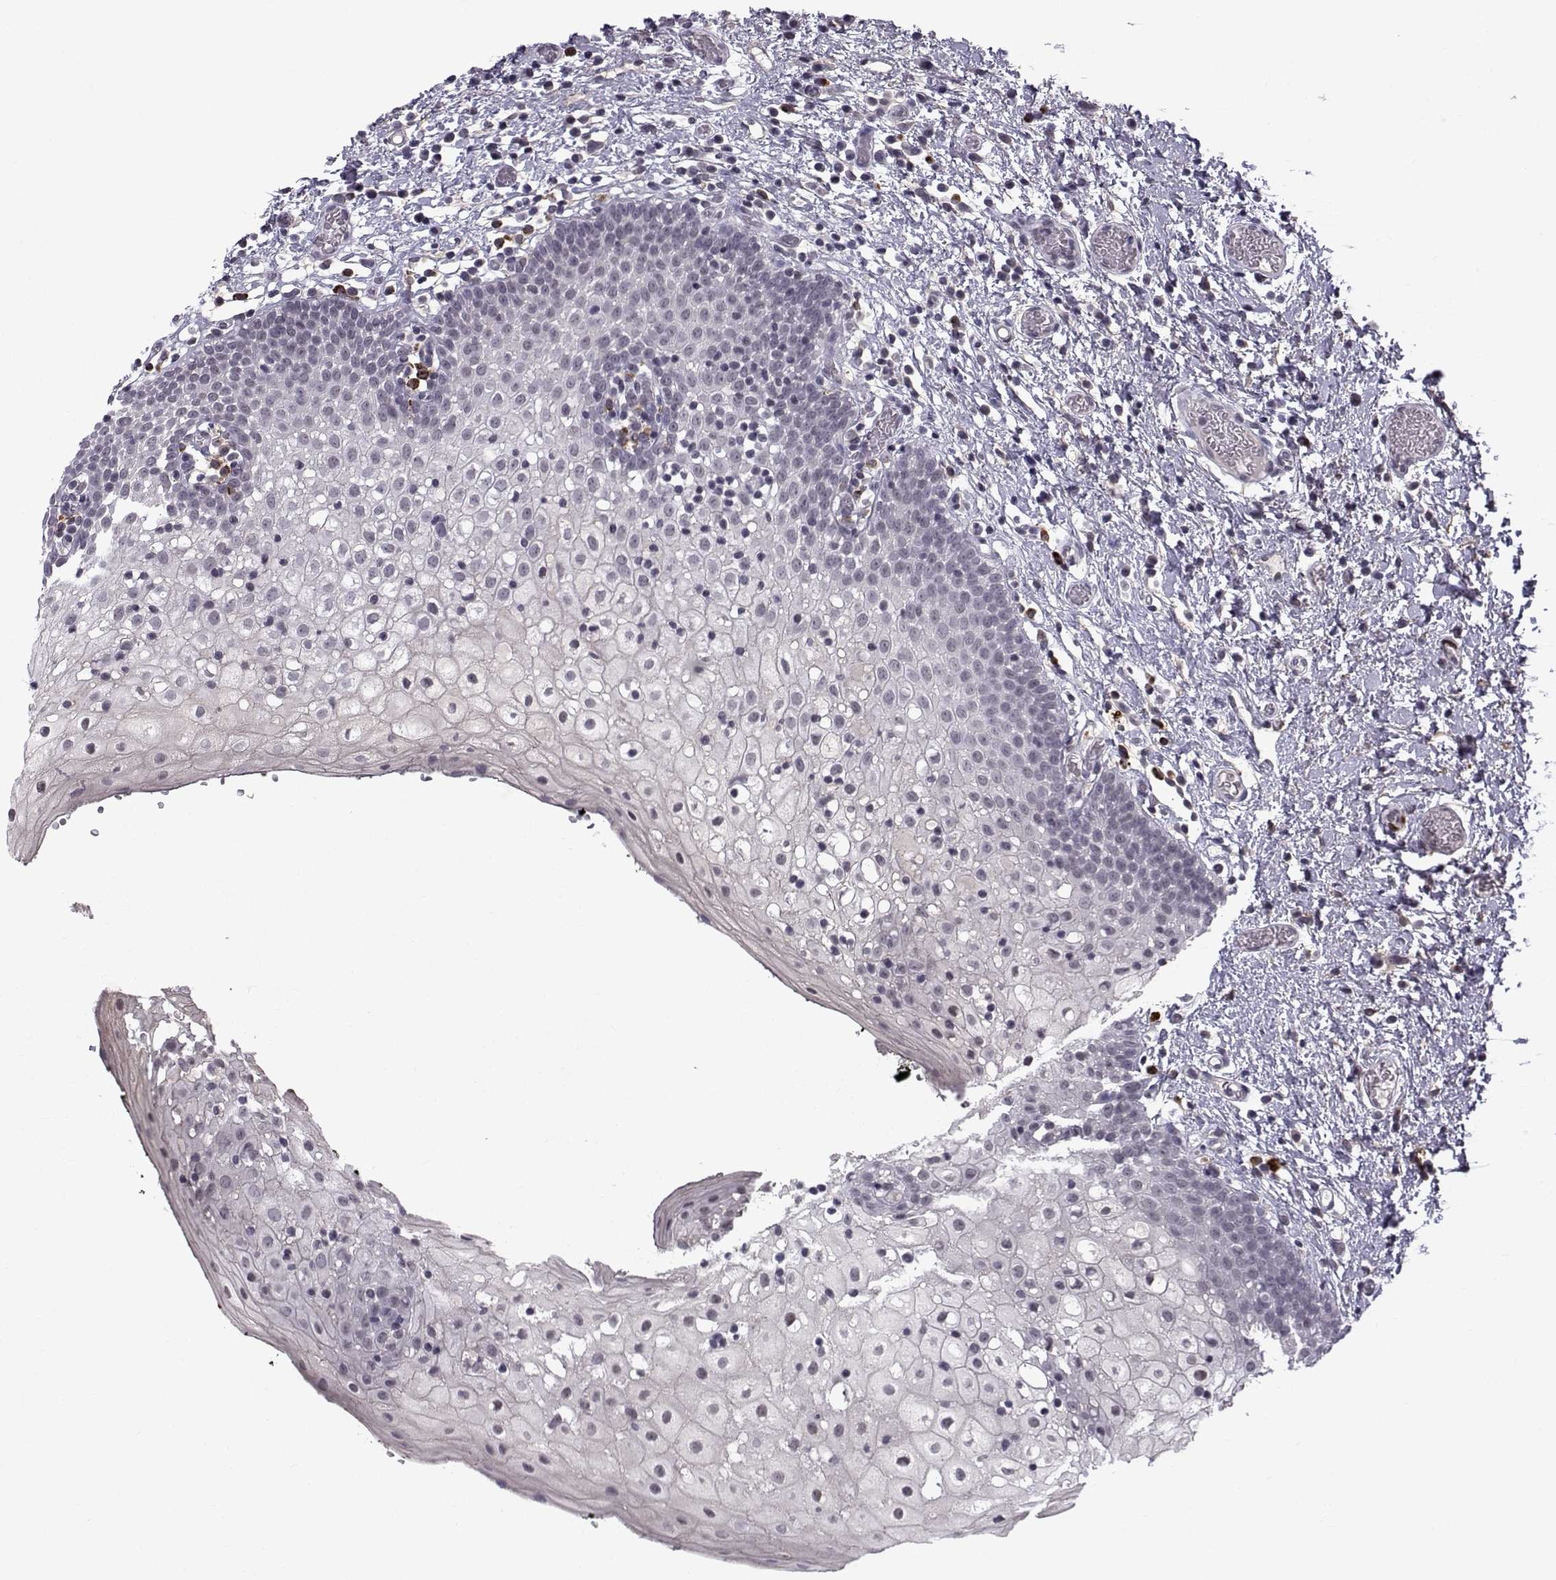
{"staining": {"intensity": "weak", "quantity": "<25%", "location": "nuclear"}, "tissue": "oral mucosa", "cell_type": "Squamous epithelial cells", "image_type": "normal", "snomed": [{"axis": "morphology", "description": "Normal tissue, NOS"}, {"axis": "morphology", "description": "Squamous cell carcinoma, NOS"}, {"axis": "topography", "description": "Oral tissue"}, {"axis": "topography", "description": "Head-Neck"}], "caption": "Micrograph shows no significant protein expression in squamous epithelial cells of normal oral mucosa.", "gene": "RBM24", "patient": {"sex": "male", "age": 69}}